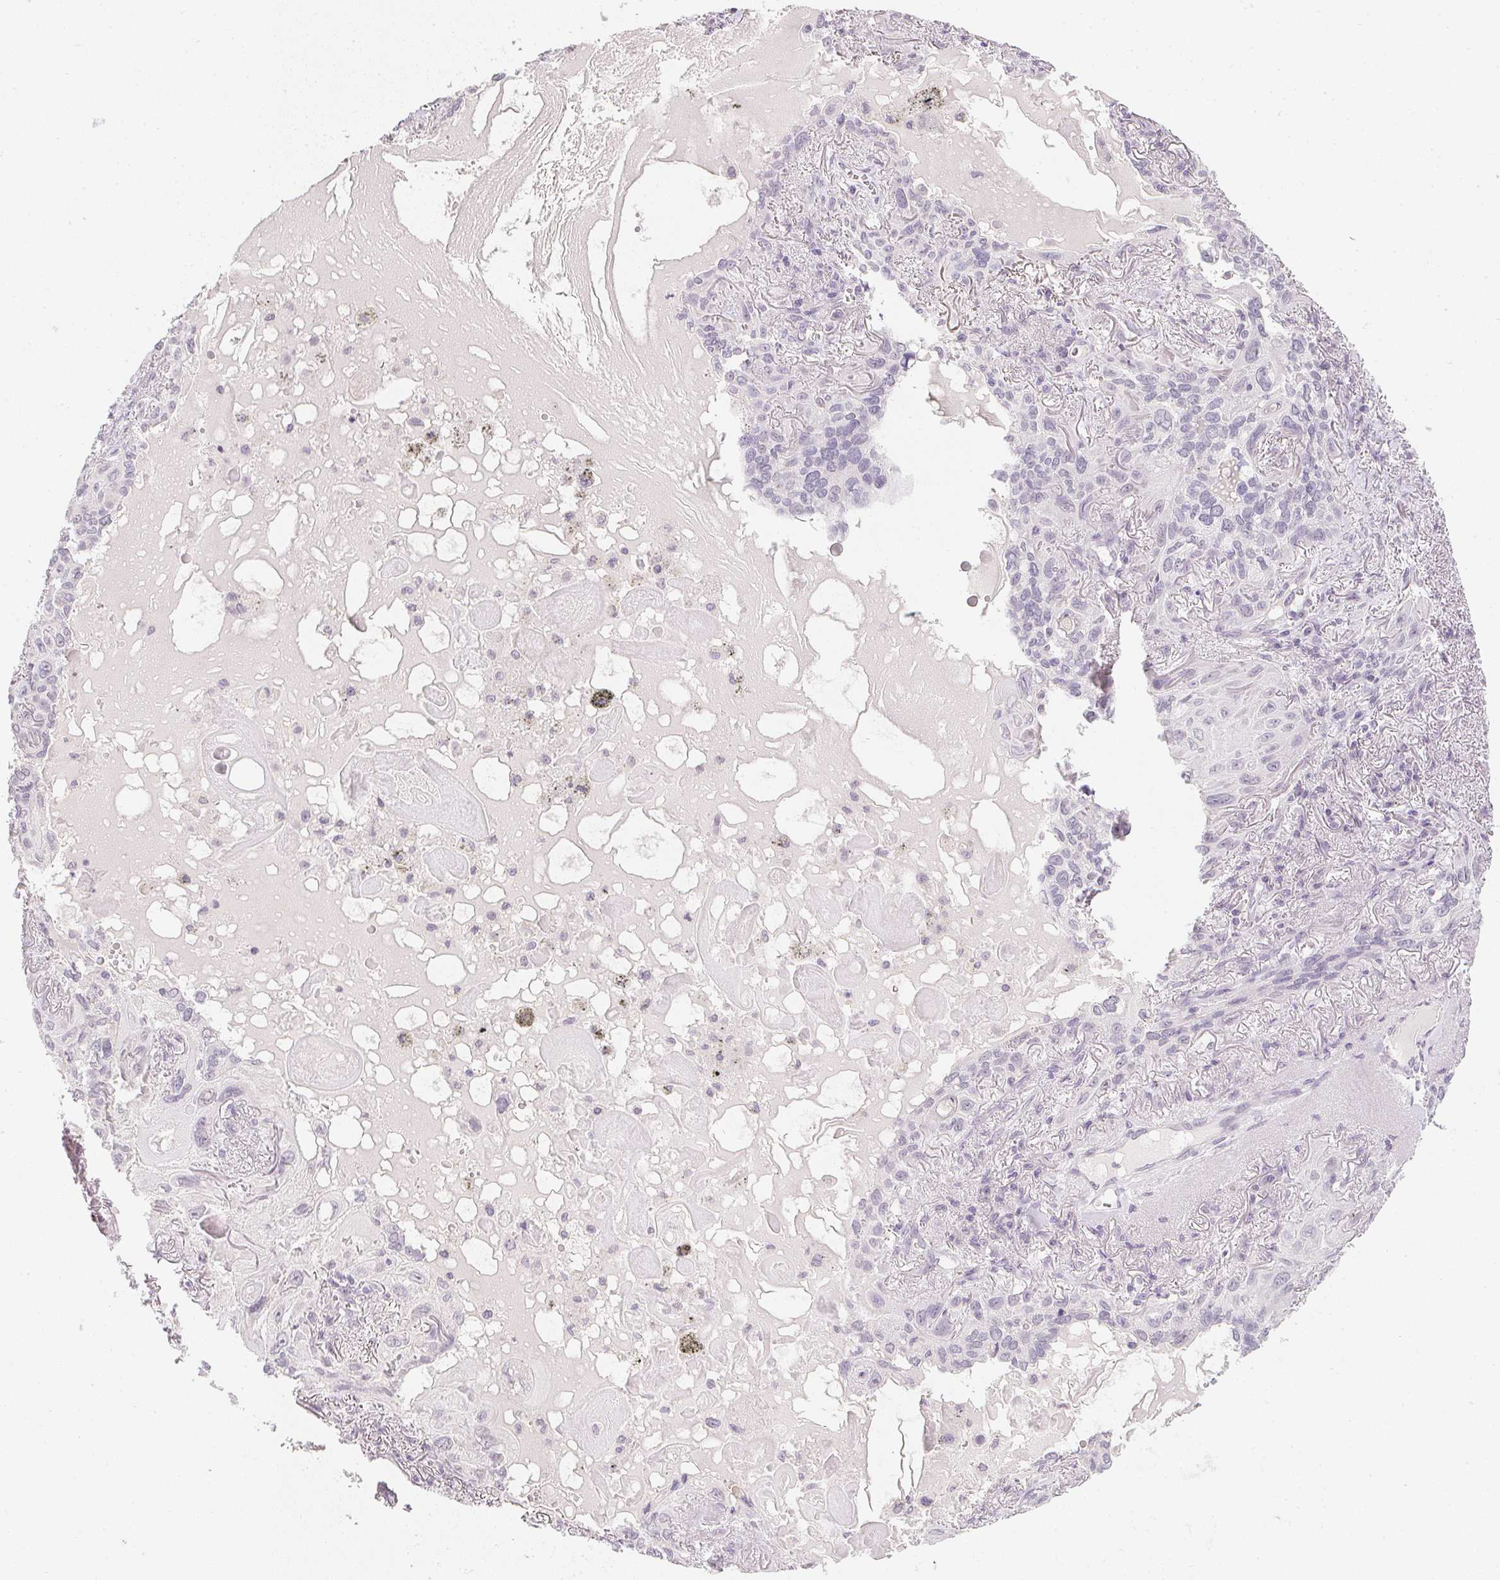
{"staining": {"intensity": "negative", "quantity": "none", "location": "none"}, "tissue": "lung cancer", "cell_type": "Tumor cells", "image_type": "cancer", "snomed": [{"axis": "morphology", "description": "Squamous cell carcinoma, NOS"}, {"axis": "topography", "description": "Lung"}], "caption": "High magnification brightfield microscopy of lung cancer (squamous cell carcinoma) stained with DAB (brown) and counterstained with hematoxylin (blue): tumor cells show no significant positivity.", "gene": "PPY", "patient": {"sex": "male", "age": 79}}